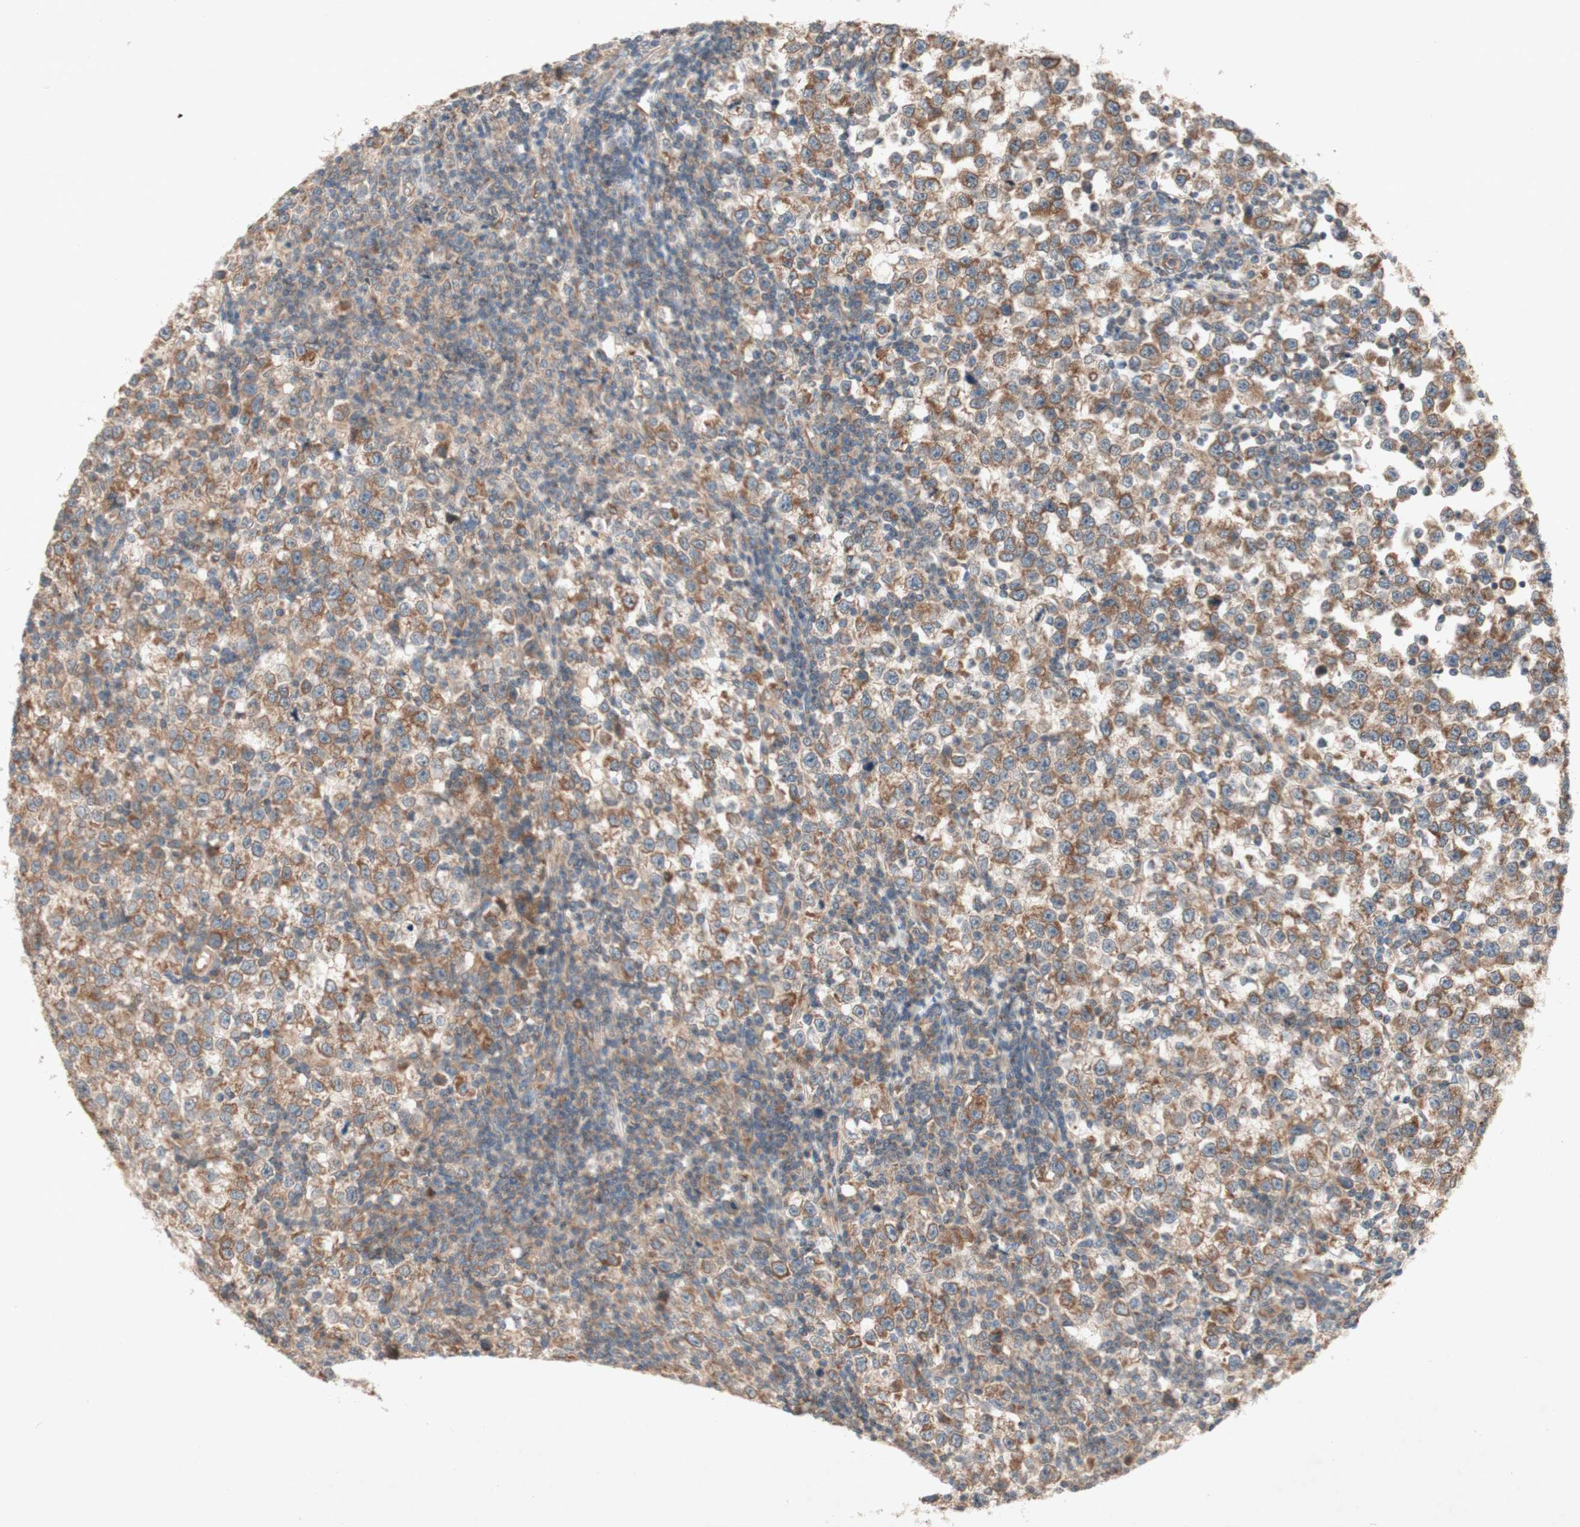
{"staining": {"intensity": "moderate", "quantity": ">75%", "location": "cytoplasmic/membranous"}, "tissue": "testis cancer", "cell_type": "Tumor cells", "image_type": "cancer", "snomed": [{"axis": "morphology", "description": "Seminoma, NOS"}, {"axis": "topography", "description": "Testis"}], "caption": "Moderate cytoplasmic/membranous staining for a protein is present in approximately >75% of tumor cells of testis cancer using immunohistochemistry (IHC).", "gene": "SOCS2", "patient": {"sex": "male", "age": 43}}